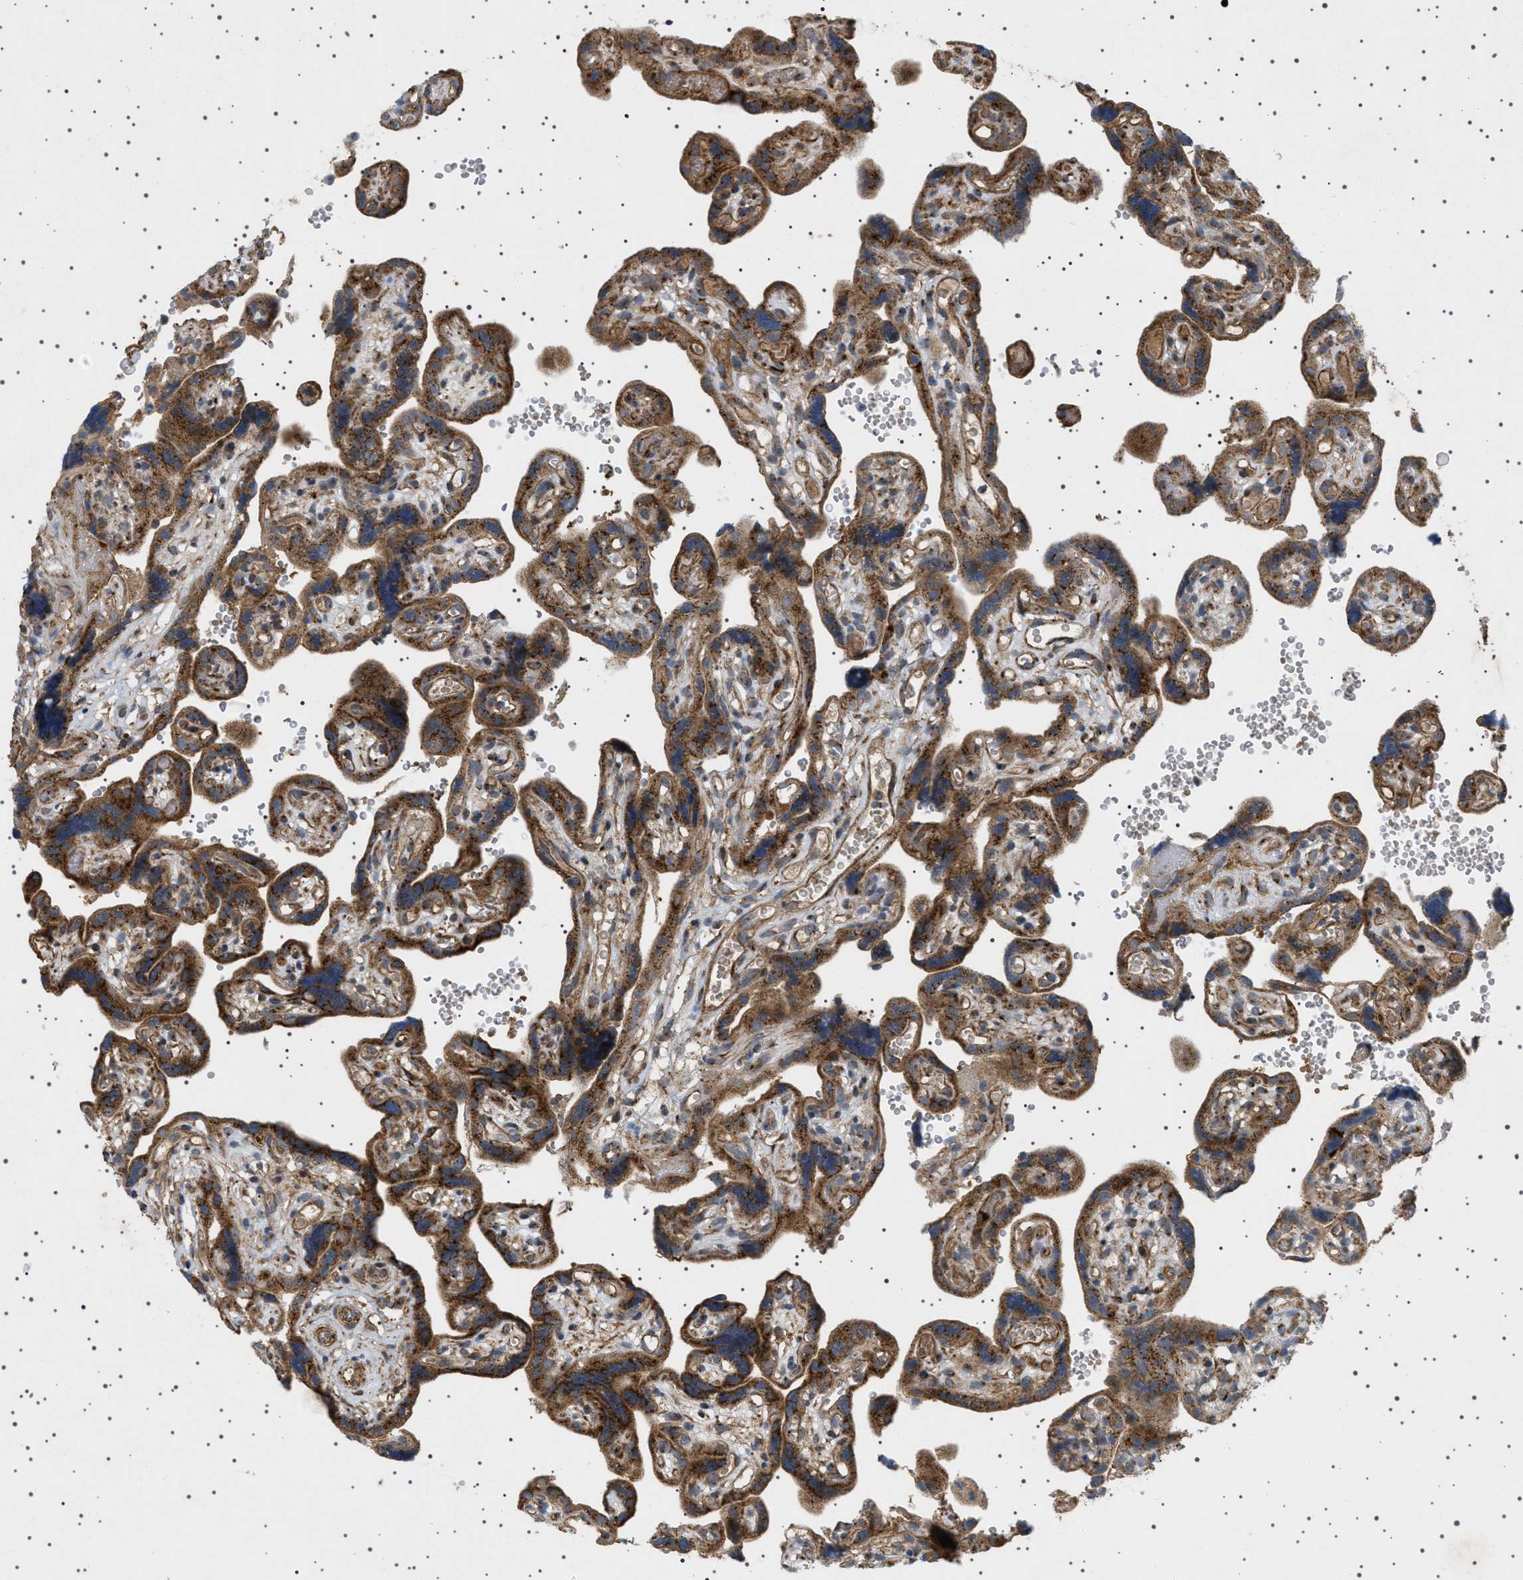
{"staining": {"intensity": "strong", "quantity": ">75%", "location": "cytoplasmic/membranous"}, "tissue": "placenta", "cell_type": "Decidual cells", "image_type": "normal", "snomed": [{"axis": "morphology", "description": "Normal tissue, NOS"}, {"axis": "topography", "description": "Placenta"}], "caption": "Decidual cells exhibit strong cytoplasmic/membranous positivity in approximately >75% of cells in normal placenta.", "gene": "CCDC186", "patient": {"sex": "female", "age": 30}}